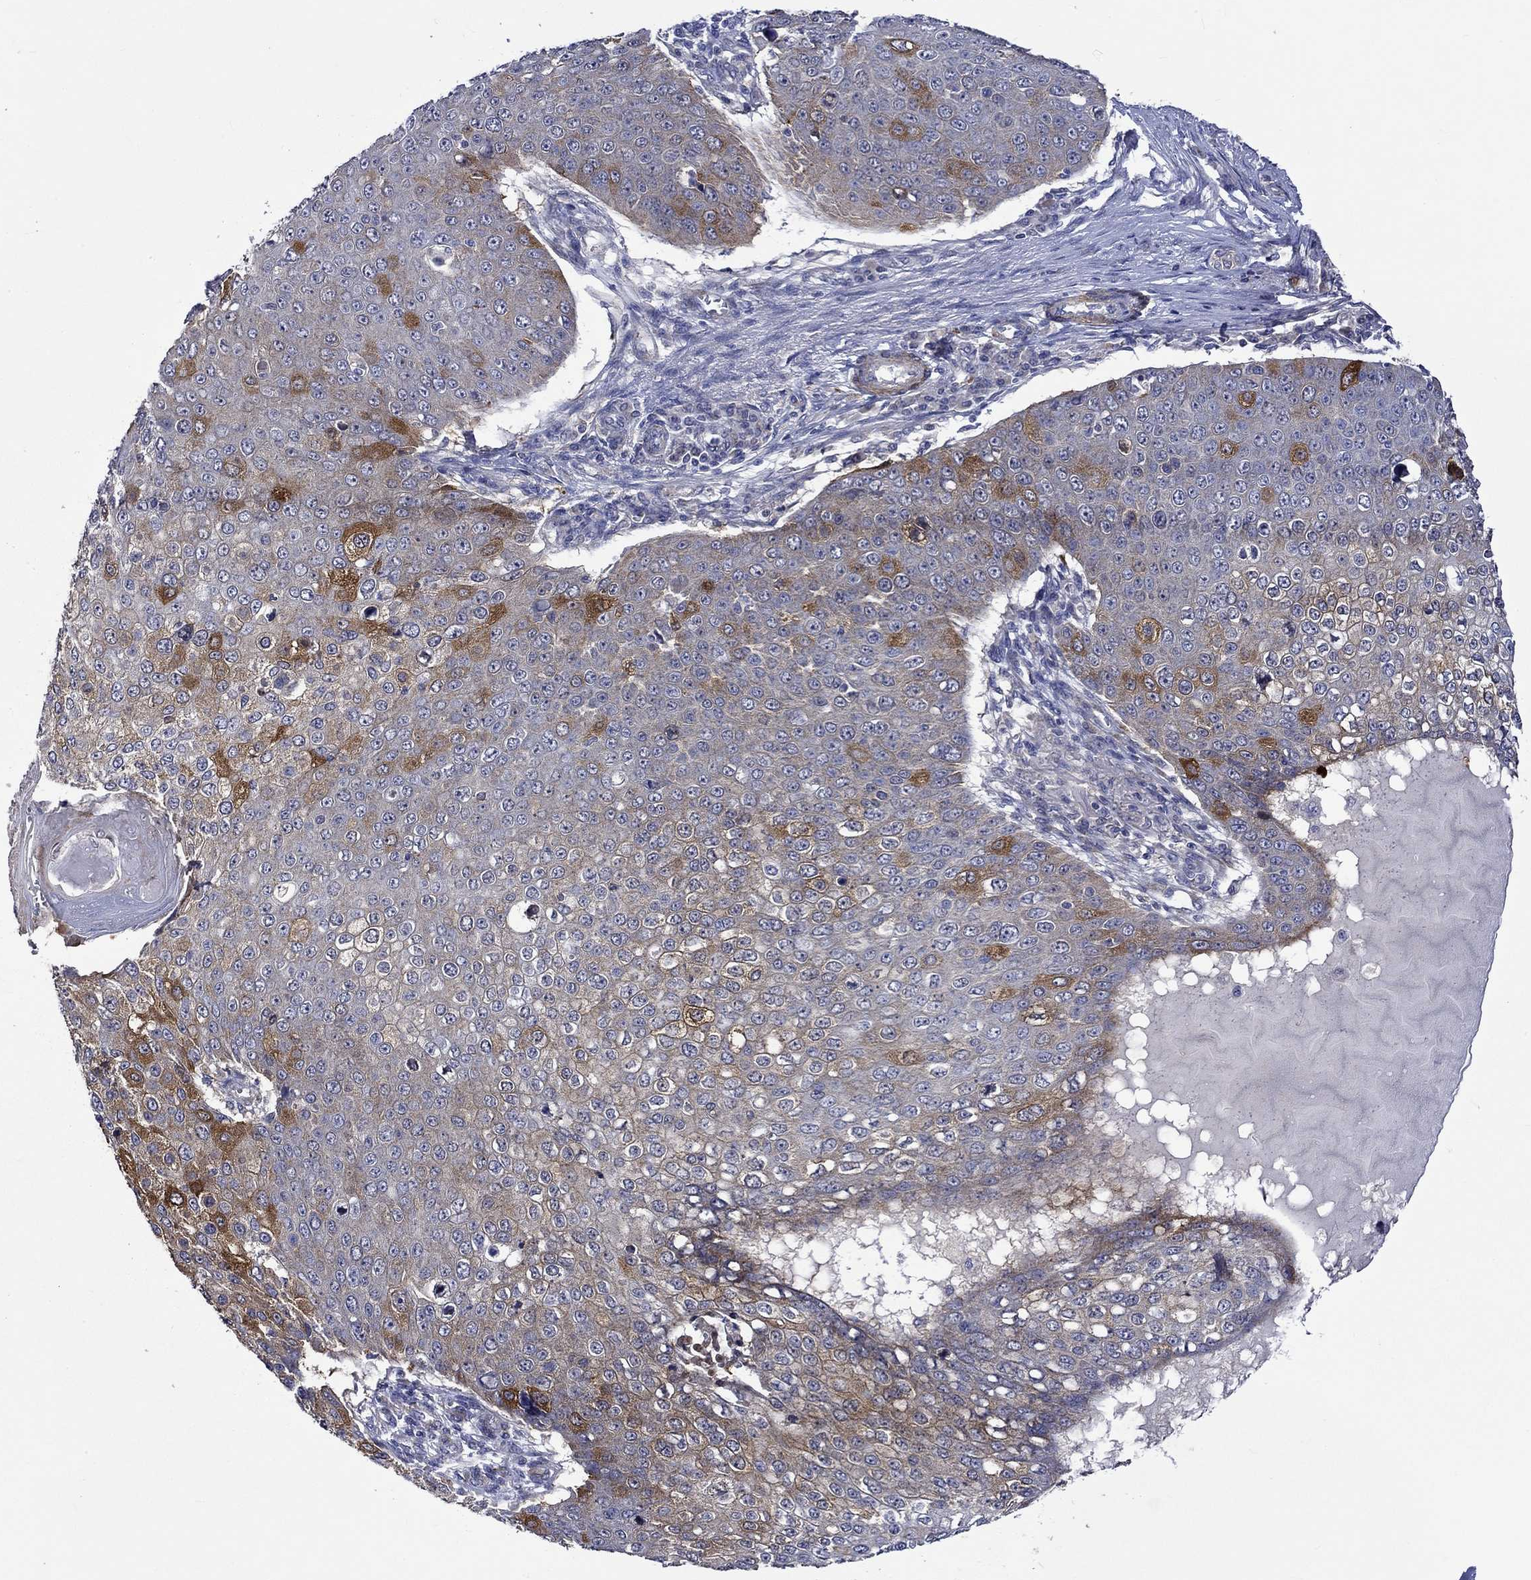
{"staining": {"intensity": "strong", "quantity": "<25%", "location": "cytoplasmic/membranous"}, "tissue": "skin cancer", "cell_type": "Tumor cells", "image_type": "cancer", "snomed": [{"axis": "morphology", "description": "Squamous cell carcinoma, NOS"}, {"axis": "topography", "description": "Skin"}], "caption": "This image exhibits immunohistochemistry staining of human skin cancer, with medium strong cytoplasmic/membranous positivity in approximately <25% of tumor cells.", "gene": "CRYAB", "patient": {"sex": "male", "age": 71}}